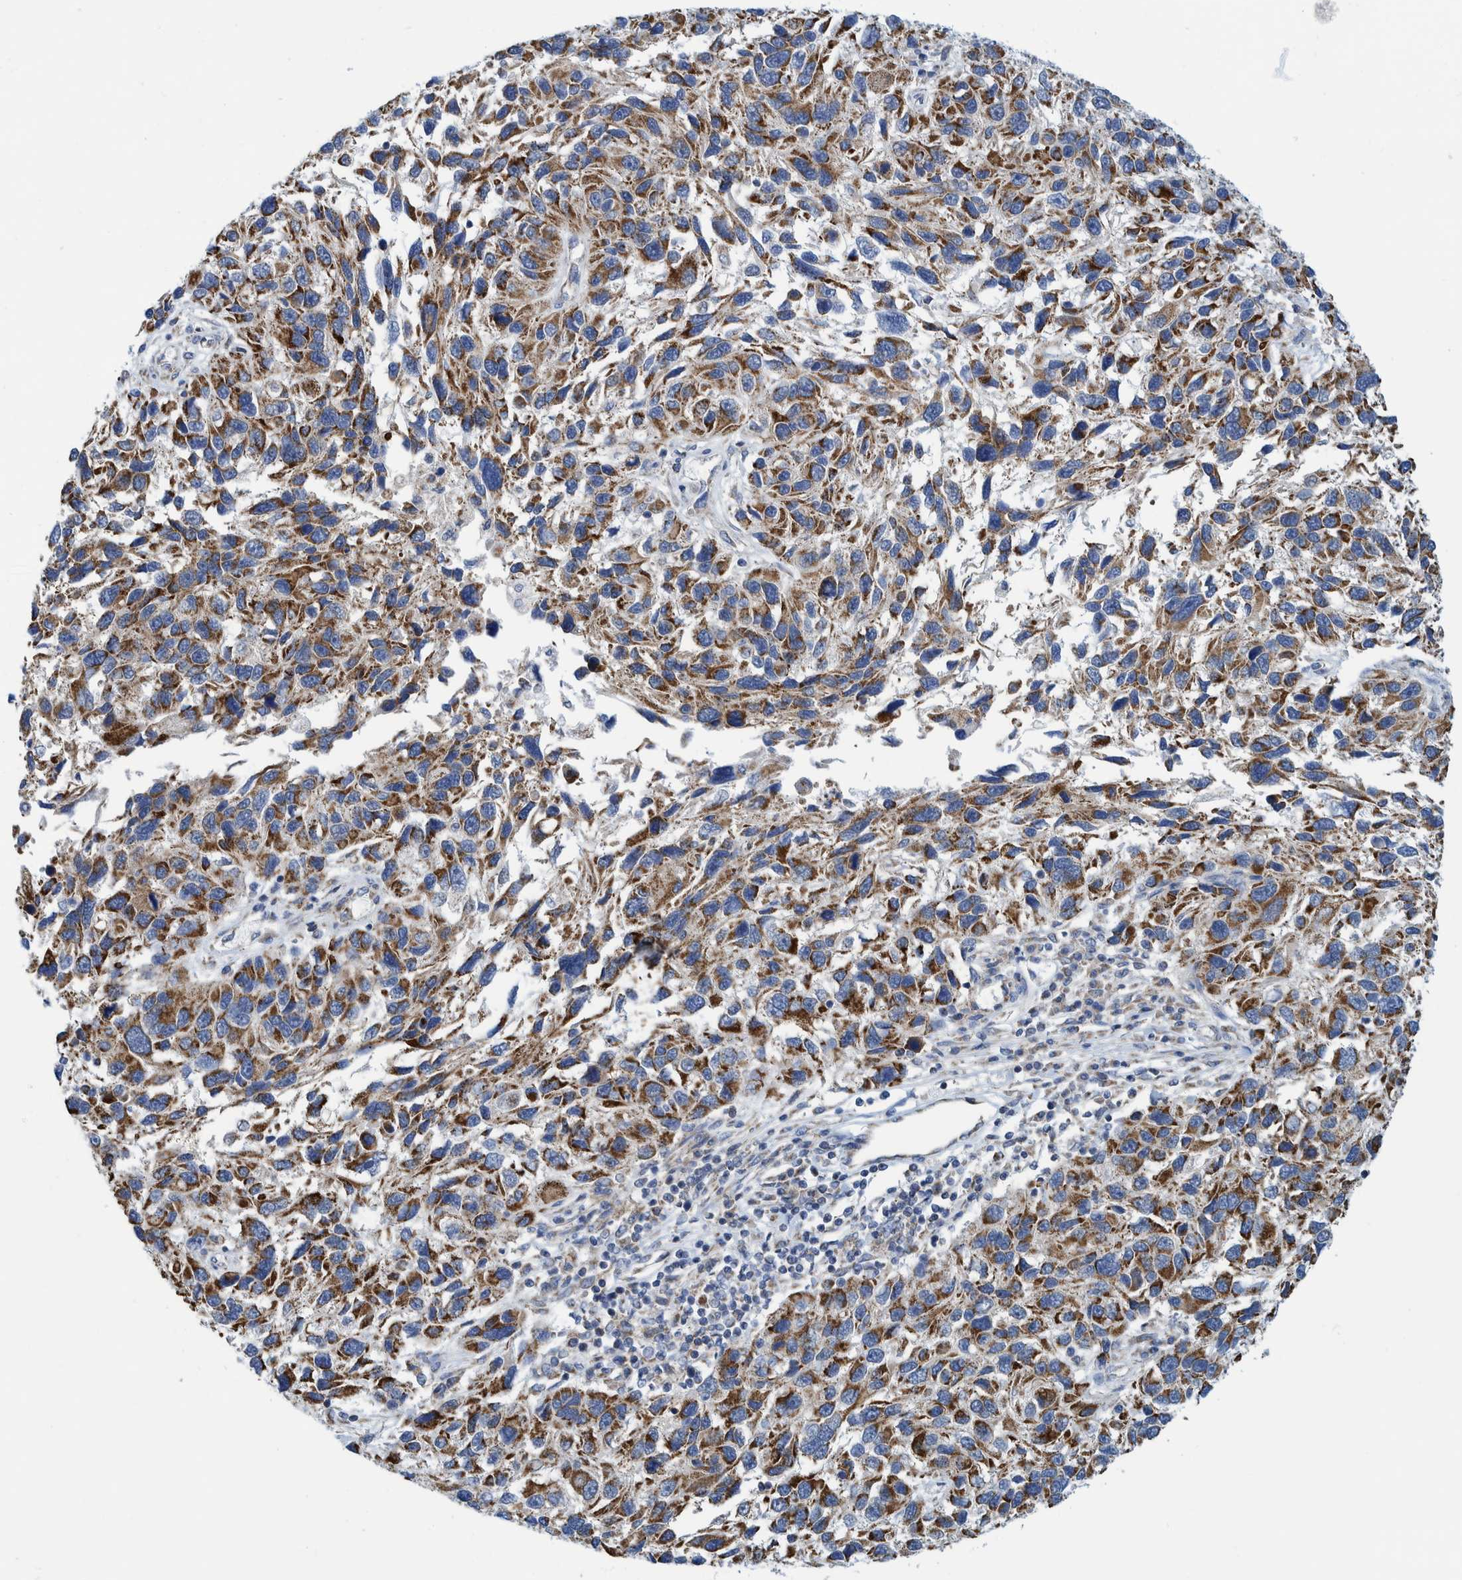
{"staining": {"intensity": "strong", "quantity": ">75%", "location": "cytoplasmic/membranous"}, "tissue": "melanoma", "cell_type": "Tumor cells", "image_type": "cancer", "snomed": [{"axis": "morphology", "description": "Malignant melanoma, NOS"}, {"axis": "topography", "description": "Skin"}], "caption": "The micrograph exhibits immunohistochemical staining of melanoma. There is strong cytoplasmic/membranous expression is present in about >75% of tumor cells.", "gene": "MRPS7", "patient": {"sex": "male", "age": 53}}